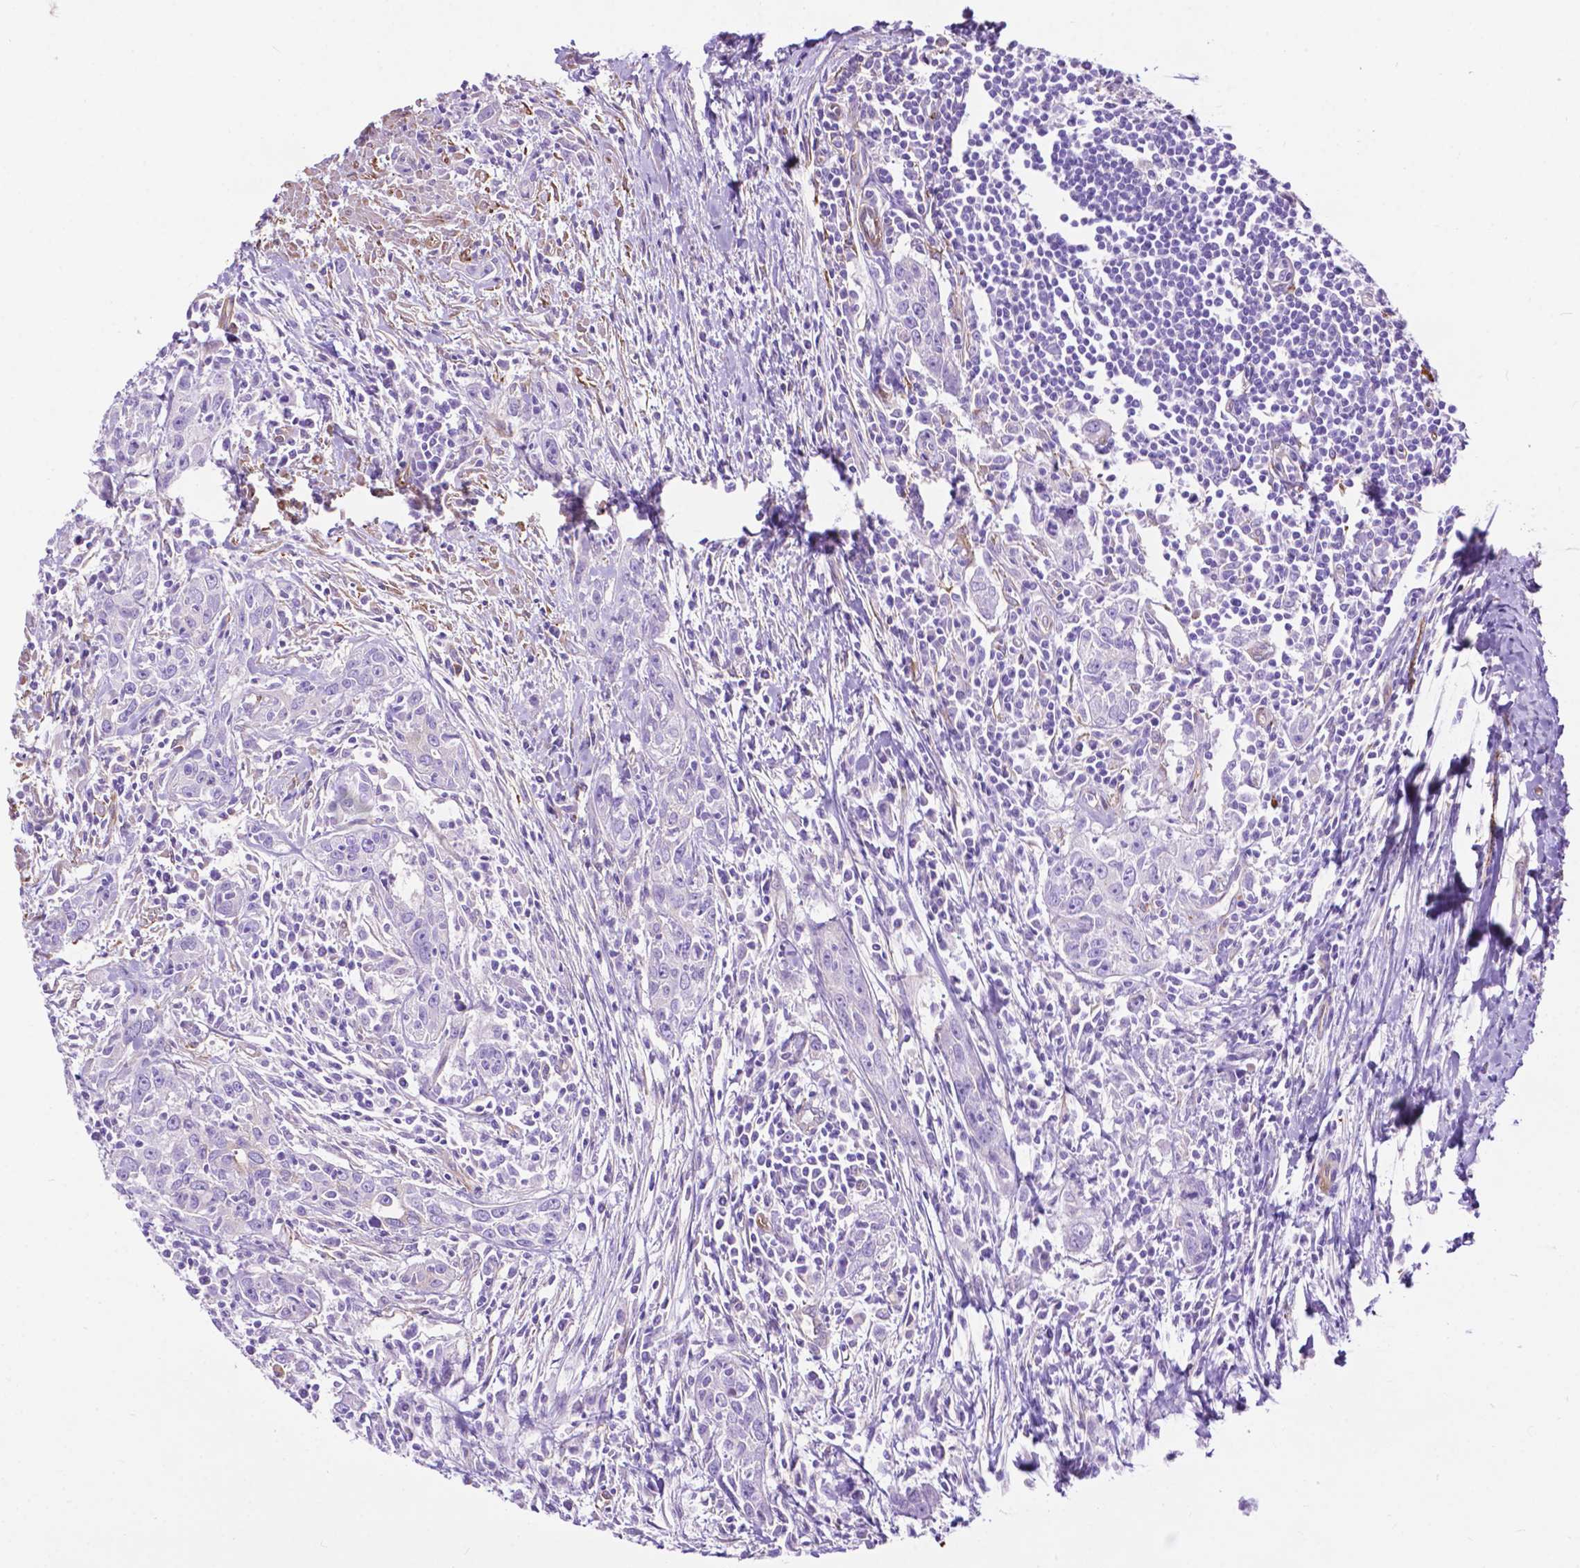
{"staining": {"intensity": "negative", "quantity": "none", "location": "none"}, "tissue": "urothelial cancer", "cell_type": "Tumor cells", "image_type": "cancer", "snomed": [{"axis": "morphology", "description": "Urothelial carcinoma, High grade"}, {"axis": "topography", "description": "Urinary bladder"}], "caption": "This is an IHC histopathology image of human high-grade urothelial carcinoma. There is no staining in tumor cells.", "gene": "PCDHA12", "patient": {"sex": "male", "age": 83}}